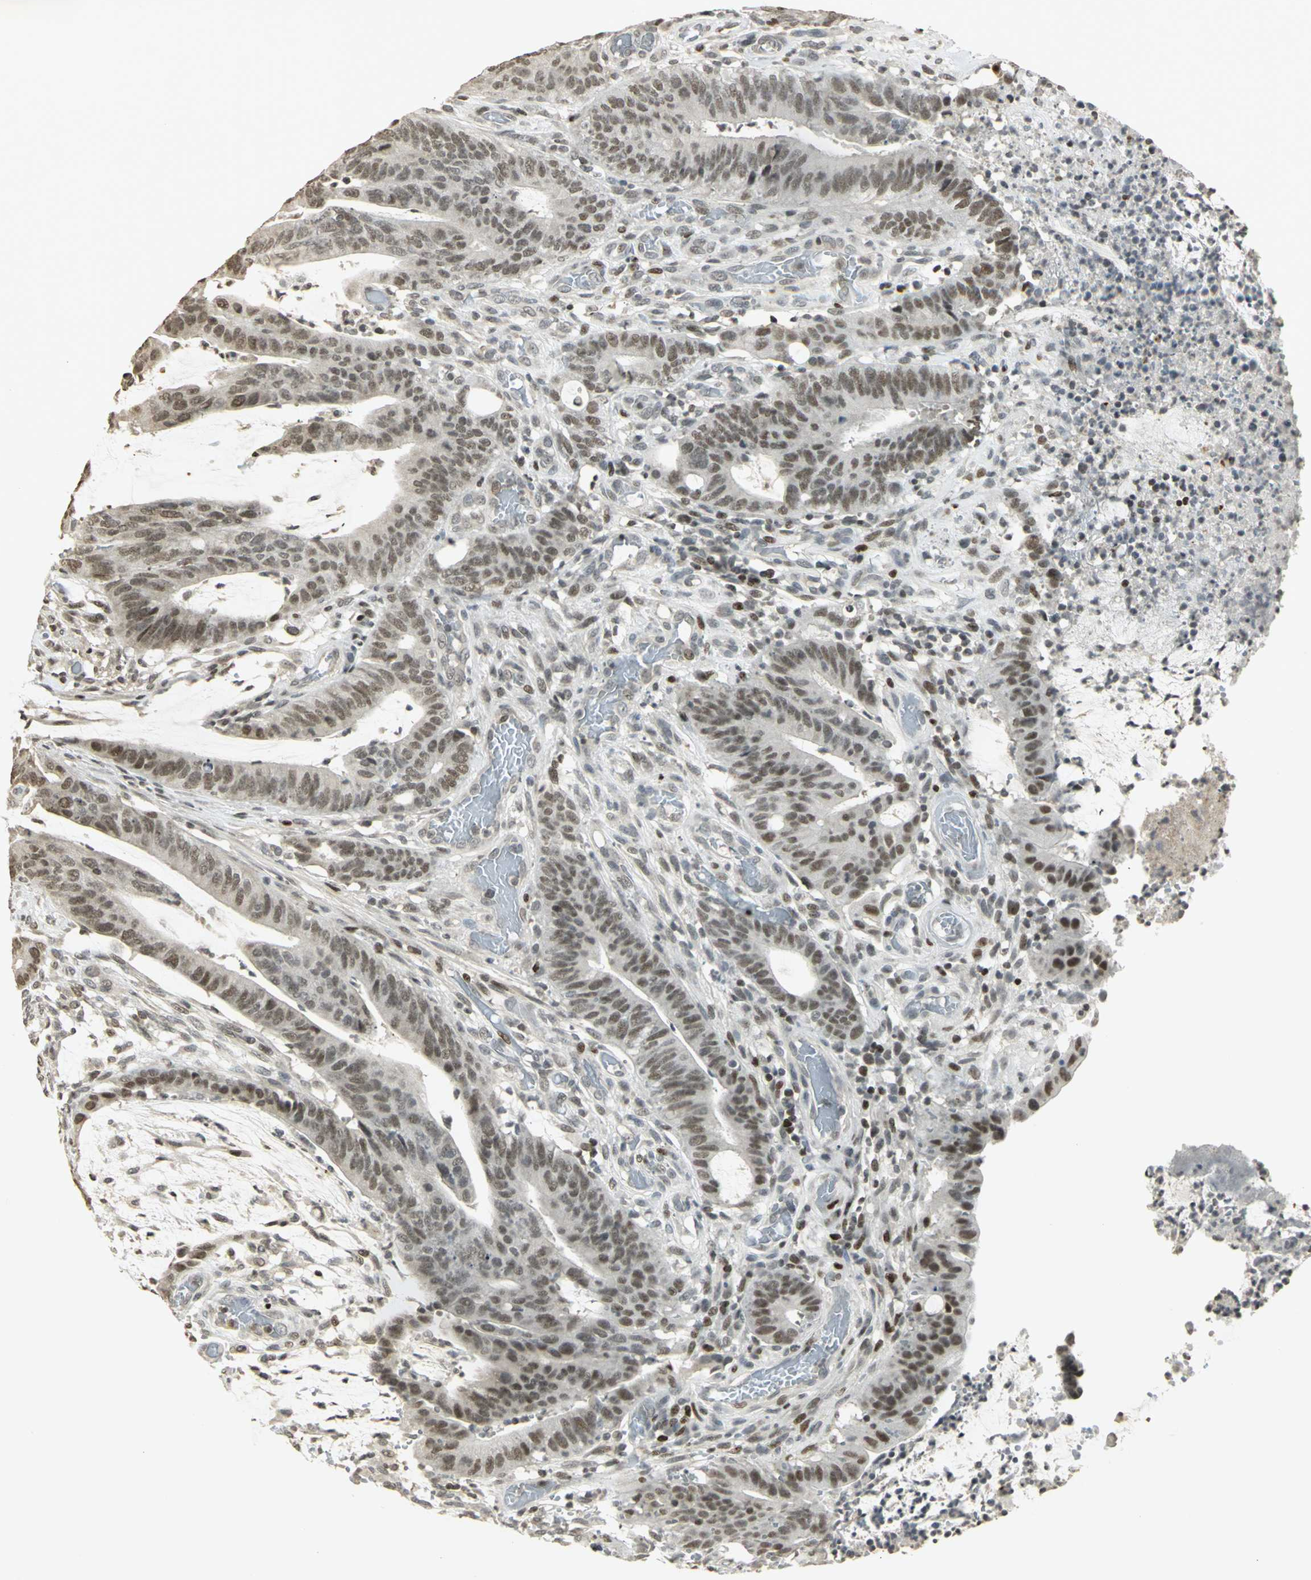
{"staining": {"intensity": "moderate", "quantity": "25%-75%", "location": "nuclear"}, "tissue": "colorectal cancer", "cell_type": "Tumor cells", "image_type": "cancer", "snomed": [{"axis": "morphology", "description": "Adenocarcinoma, NOS"}, {"axis": "topography", "description": "Rectum"}], "caption": "Colorectal cancer (adenocarcinoma) stained for a protein displays moderate nuclear positivity in tumor cells. The staining was performed using DAB (3,3'-diaminobenzidine), with brown indicating positive protein expression. Nuclei are stained blue with hematoxylin.", "gene": "KDM1A", "patient": {"sex": "female", "age": 66}}